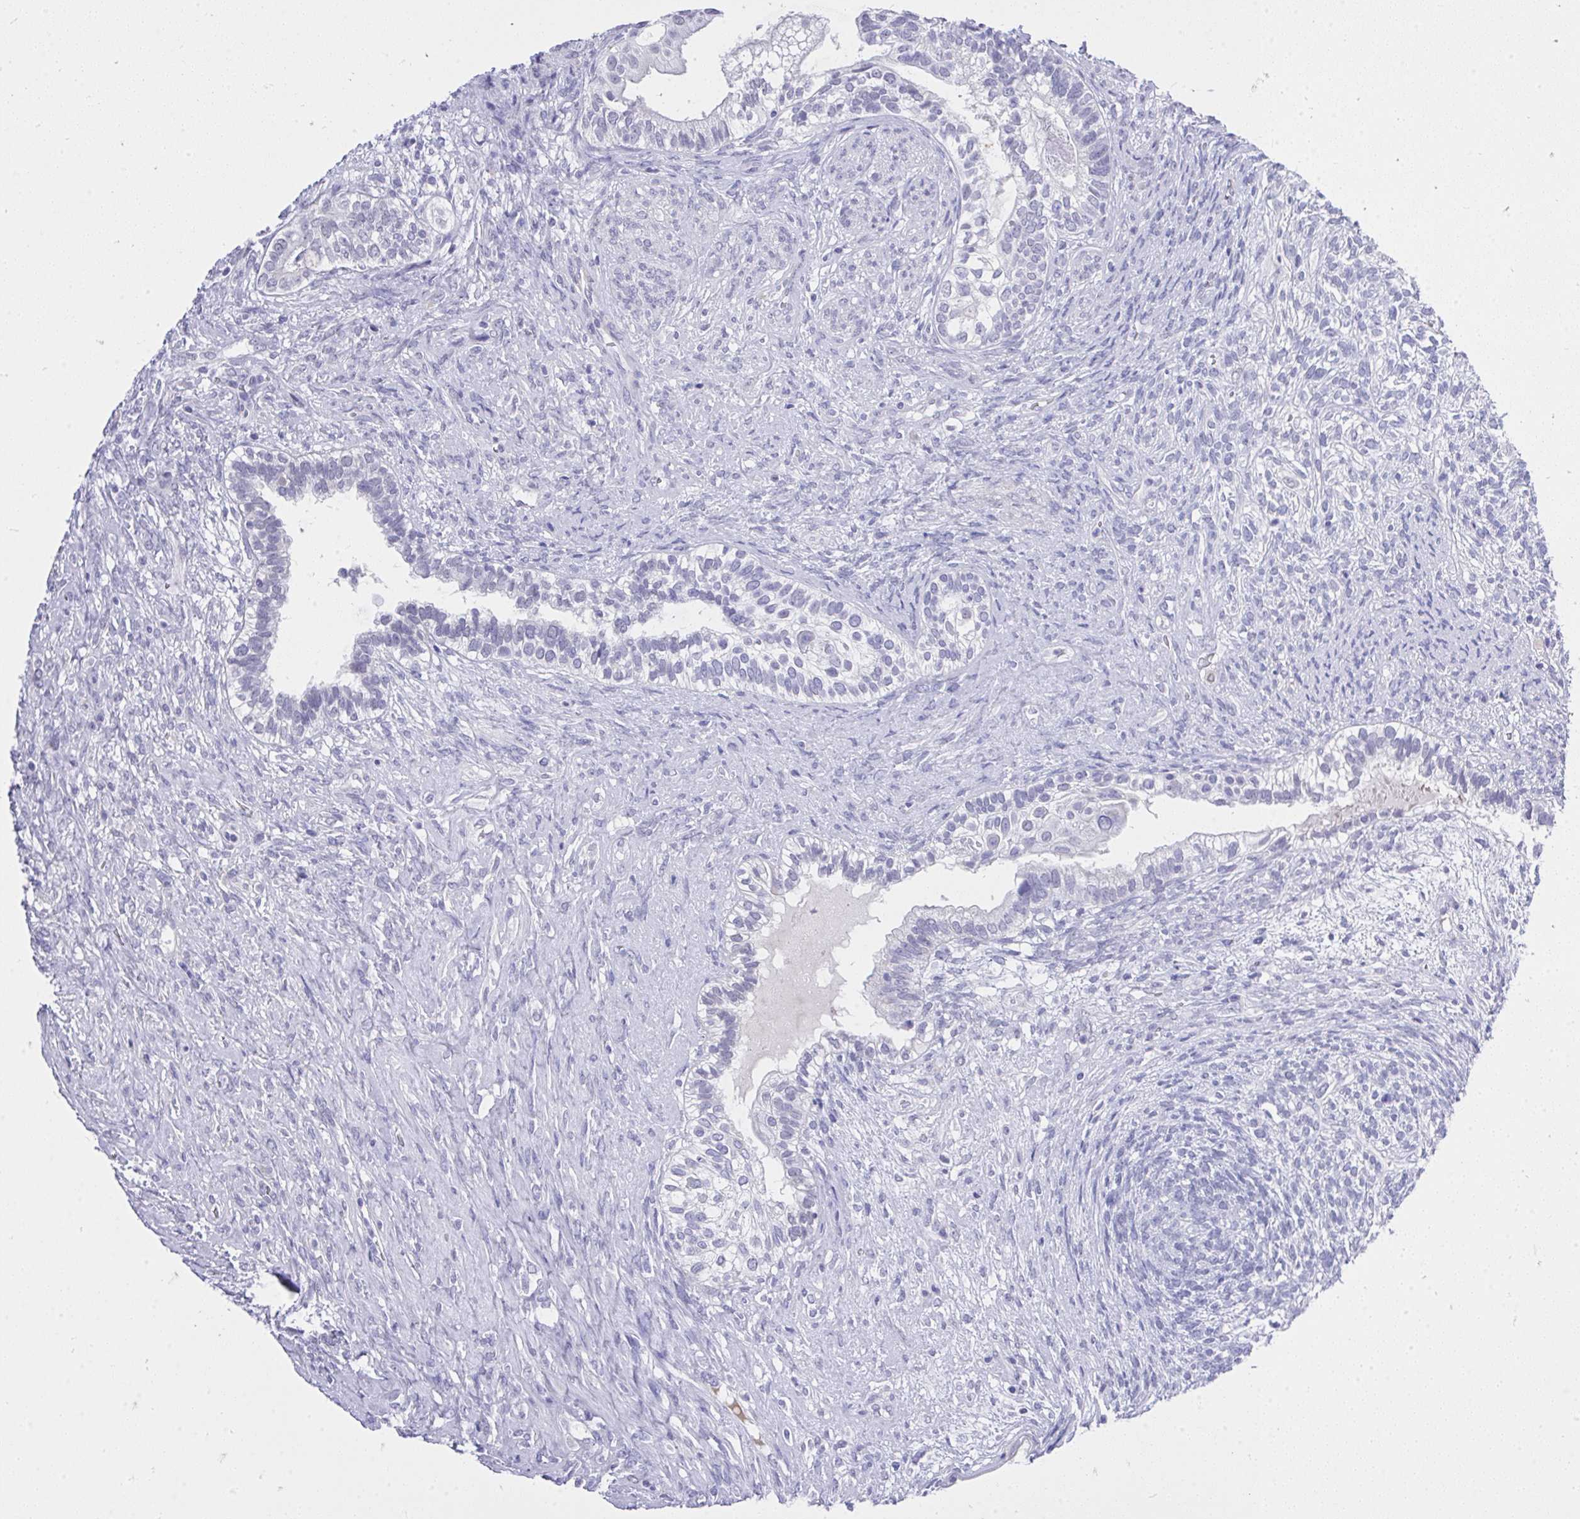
{"staining": {"intensity": "negative", "quantity": "none", "location": "none"}, "tissue": "testis cancer", "cell_type": "Tumor cells", "image_type": "cancer", "snomed": [{"axis": "morphology", "description": "Seminoma, NOS"}, {"axis": "morphology", "description": "Carcinoma, Embryonal, NOS"}, {"axis": "topography", "description": "Testis"}], "caption": "Immunohistochemistry histopathology image of embryonal carcinoma (testis) stained for a protein (brown), which demonstrates no staining in tumor cells. (DAB IHC with hematoxylin counter stain).", "gene": "MS4A12", "patient": {"sex": "male", "age": 41}}